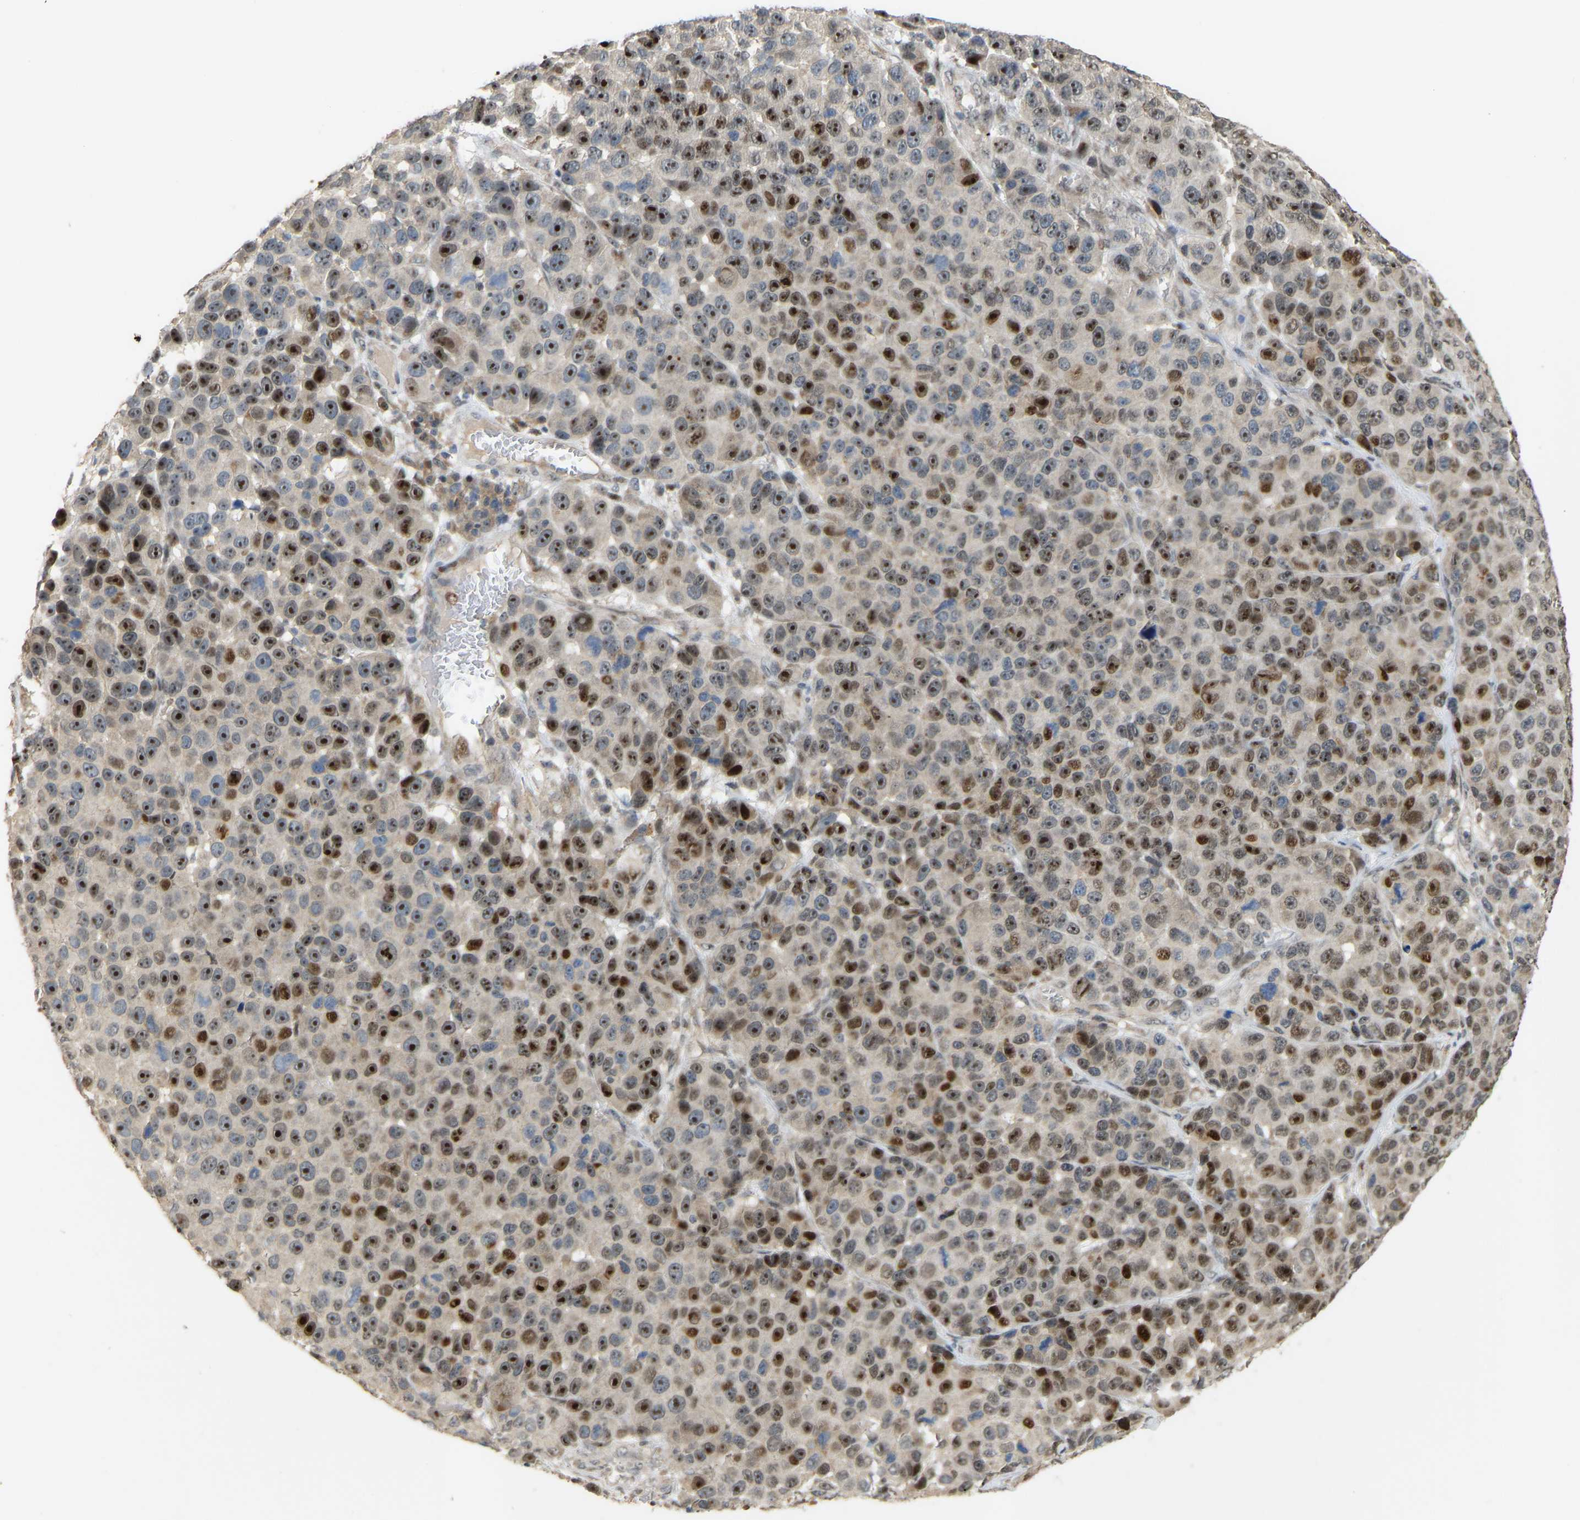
{"staining": {"intensity": "strong", "quantity": "25%-75%", "location": "nuclear"}, "tissue": "melanoma", "cell_type": "Tumor cells", "image_type": "cancer", "snomed": [{"axis": "morphology", "description": "Malignant melanoma, NOS"}, {"axis": "topography", "description": "Skin"}], "caption": "Approximately 25%-75% of tumor cells in malignant melanoma show strong nuclear protein positivity as visualized by brown immunohistochemical staining.", "gene": "PTPN4", "patient": {"sex": "male", "age": 53}}